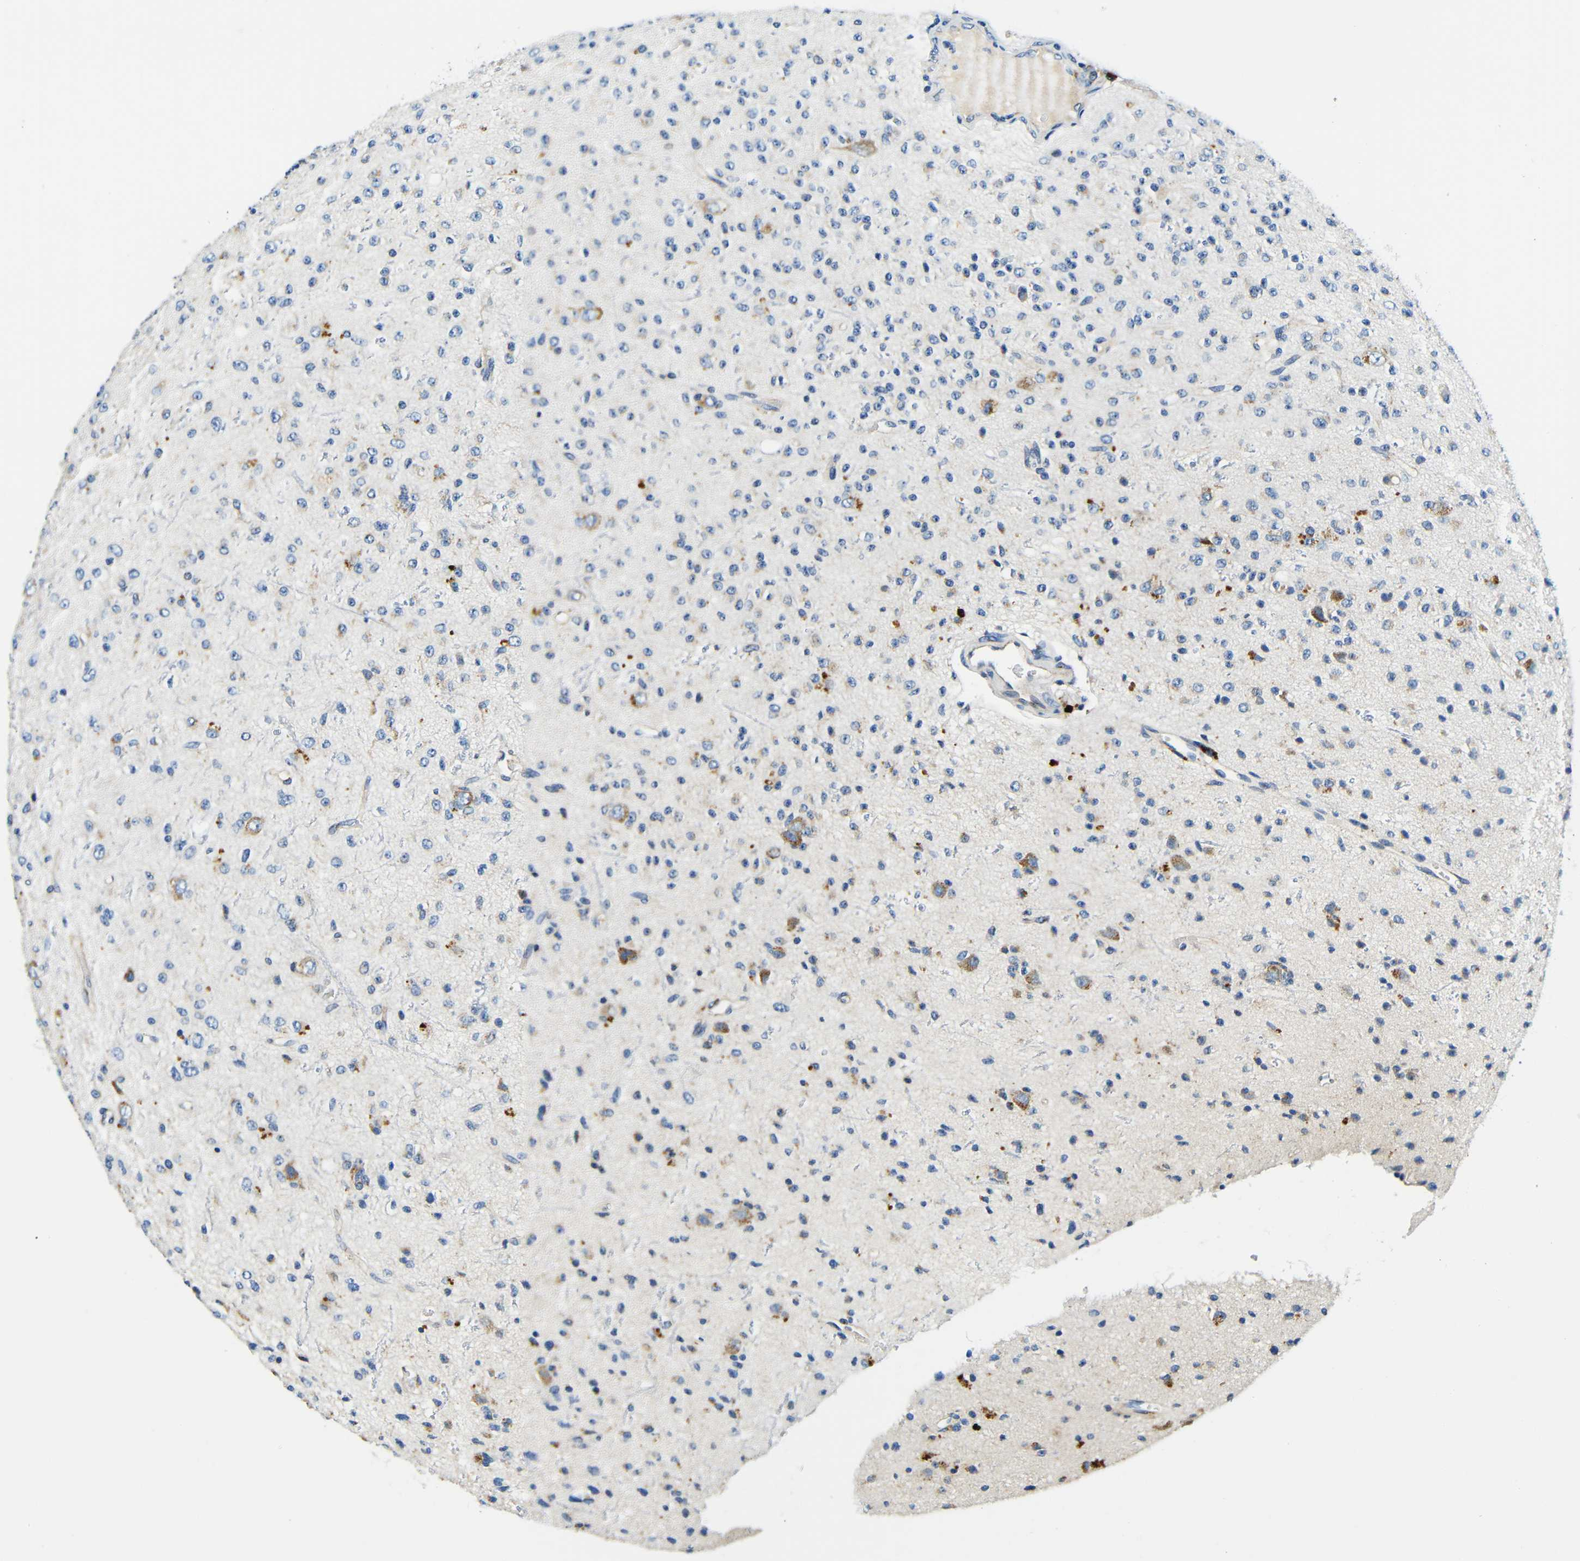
{"staining": {"intensity": "moderate", "quantity": "<25%", "location": "cytoplasmic/membranous"}, "tissue": "glioma", "cell_type": "Tumor cells", "image_type": "cancer", "snomed": [{"axis": "morphology", "description": "Glioma, malignant, High grade"}, {"axis": "topography", "description": "pancreas cauda"}], "caption": "A histopathology image of glioma stained for a protein exhibits moderate cytoplasmic/membranous brown staining in tumor cells.", "gene": "USO1", "patient": {"sex": "male", "age": 60}}